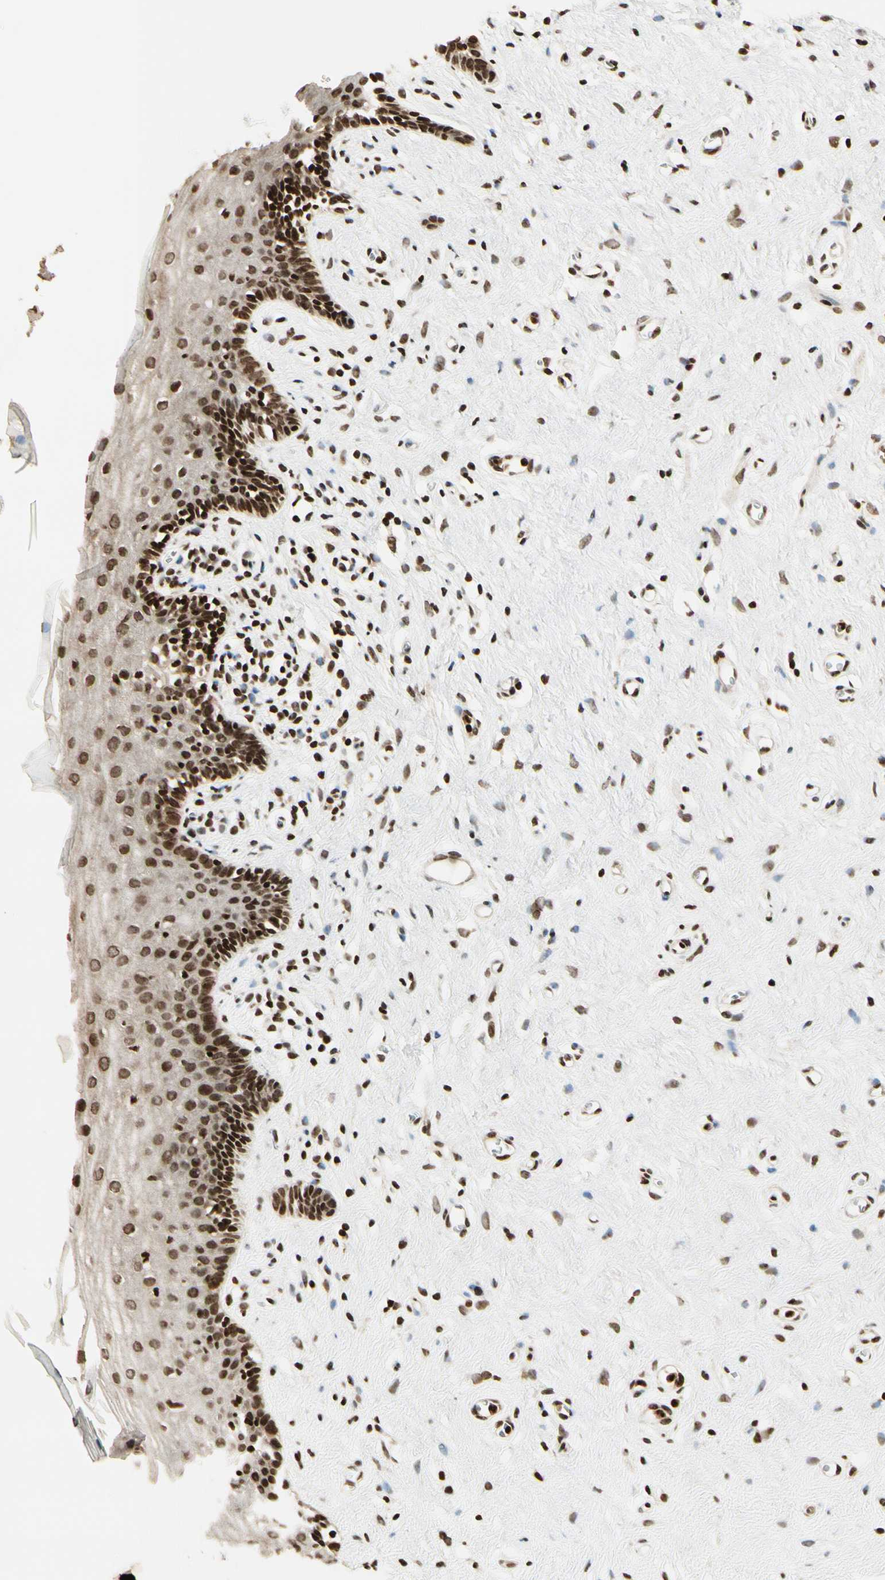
{"staining": {"intensity": "strong", "quantity": ">75%", "location": "nuclear"}, "tissue": "vagina", "cell_type": "Squamous epithelial cells", "image_type": "normal", "snomed": [{"axis": "morphology", "description": "Normal tissue, NOS"}, {"axis": "topography", "description": "Vagina"}], "caption": "IHC micrograph of unremarkable vagina stained for a protein (brown), which exhibits high levels of strong nuclear expression in approximately >75% of squamous epithelial cells.", "gene": "TSHZ3", "patient": {"sex": "female", "age": 44}}